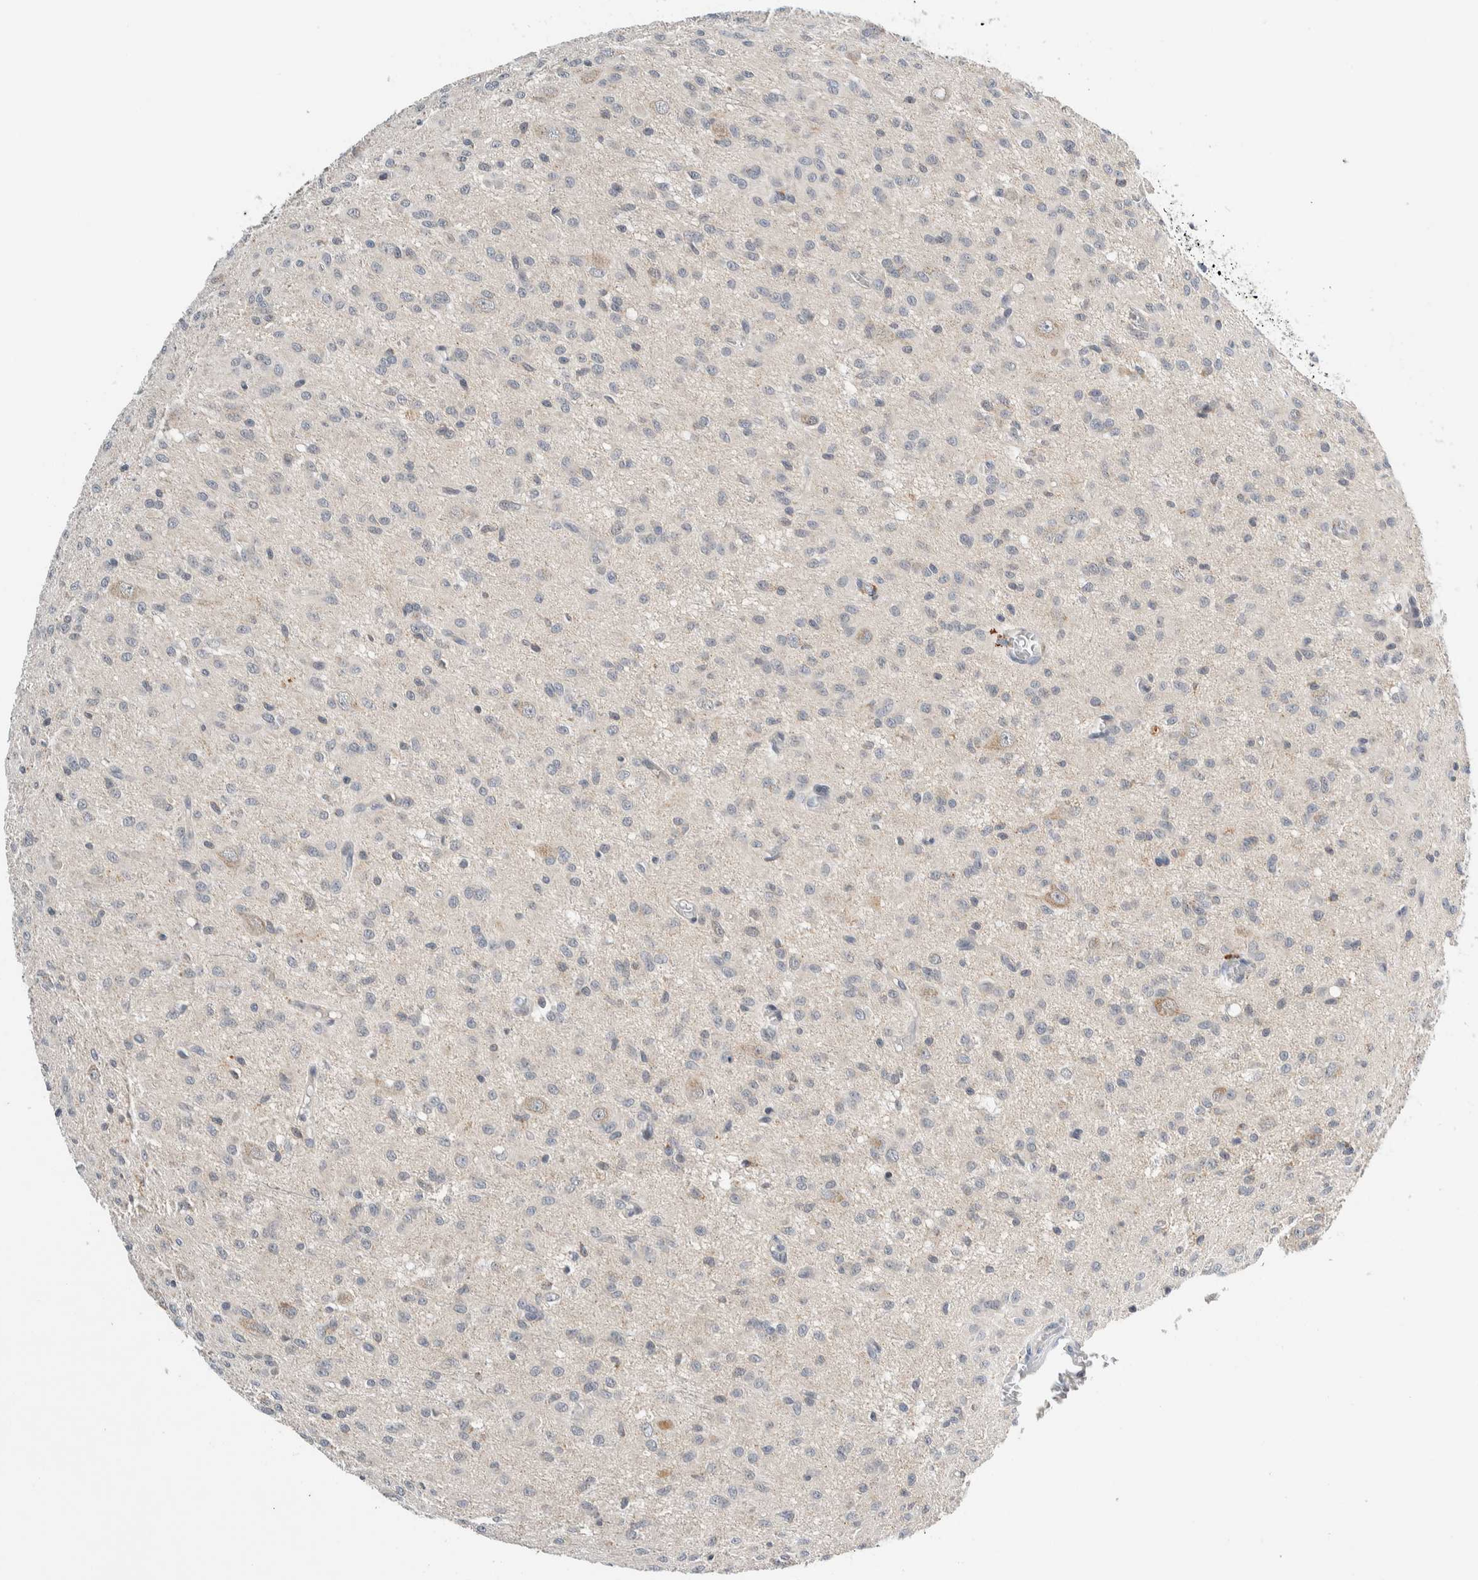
{"staining": {"intensity": "negative", "quantity": "none", "location": "none"}, "tissue": "glioma", "cell_type": "Tumor cells", "image_type": "cancer", "snomed": [{"axis": "morphology", "description": "Glioma, malignant, High grade"}, {"axis": "topography", "description": "Brain"}], "caption": "DAB (3,3'-diaminobenzidine) immunohistochemical staining of human high-grade glioma (malignant) exhibits no significant positivity in tumor cells. Nuclei are stained in blue.", "gene": "SHPK", "patient": {"sex": "female", "age": 59}}